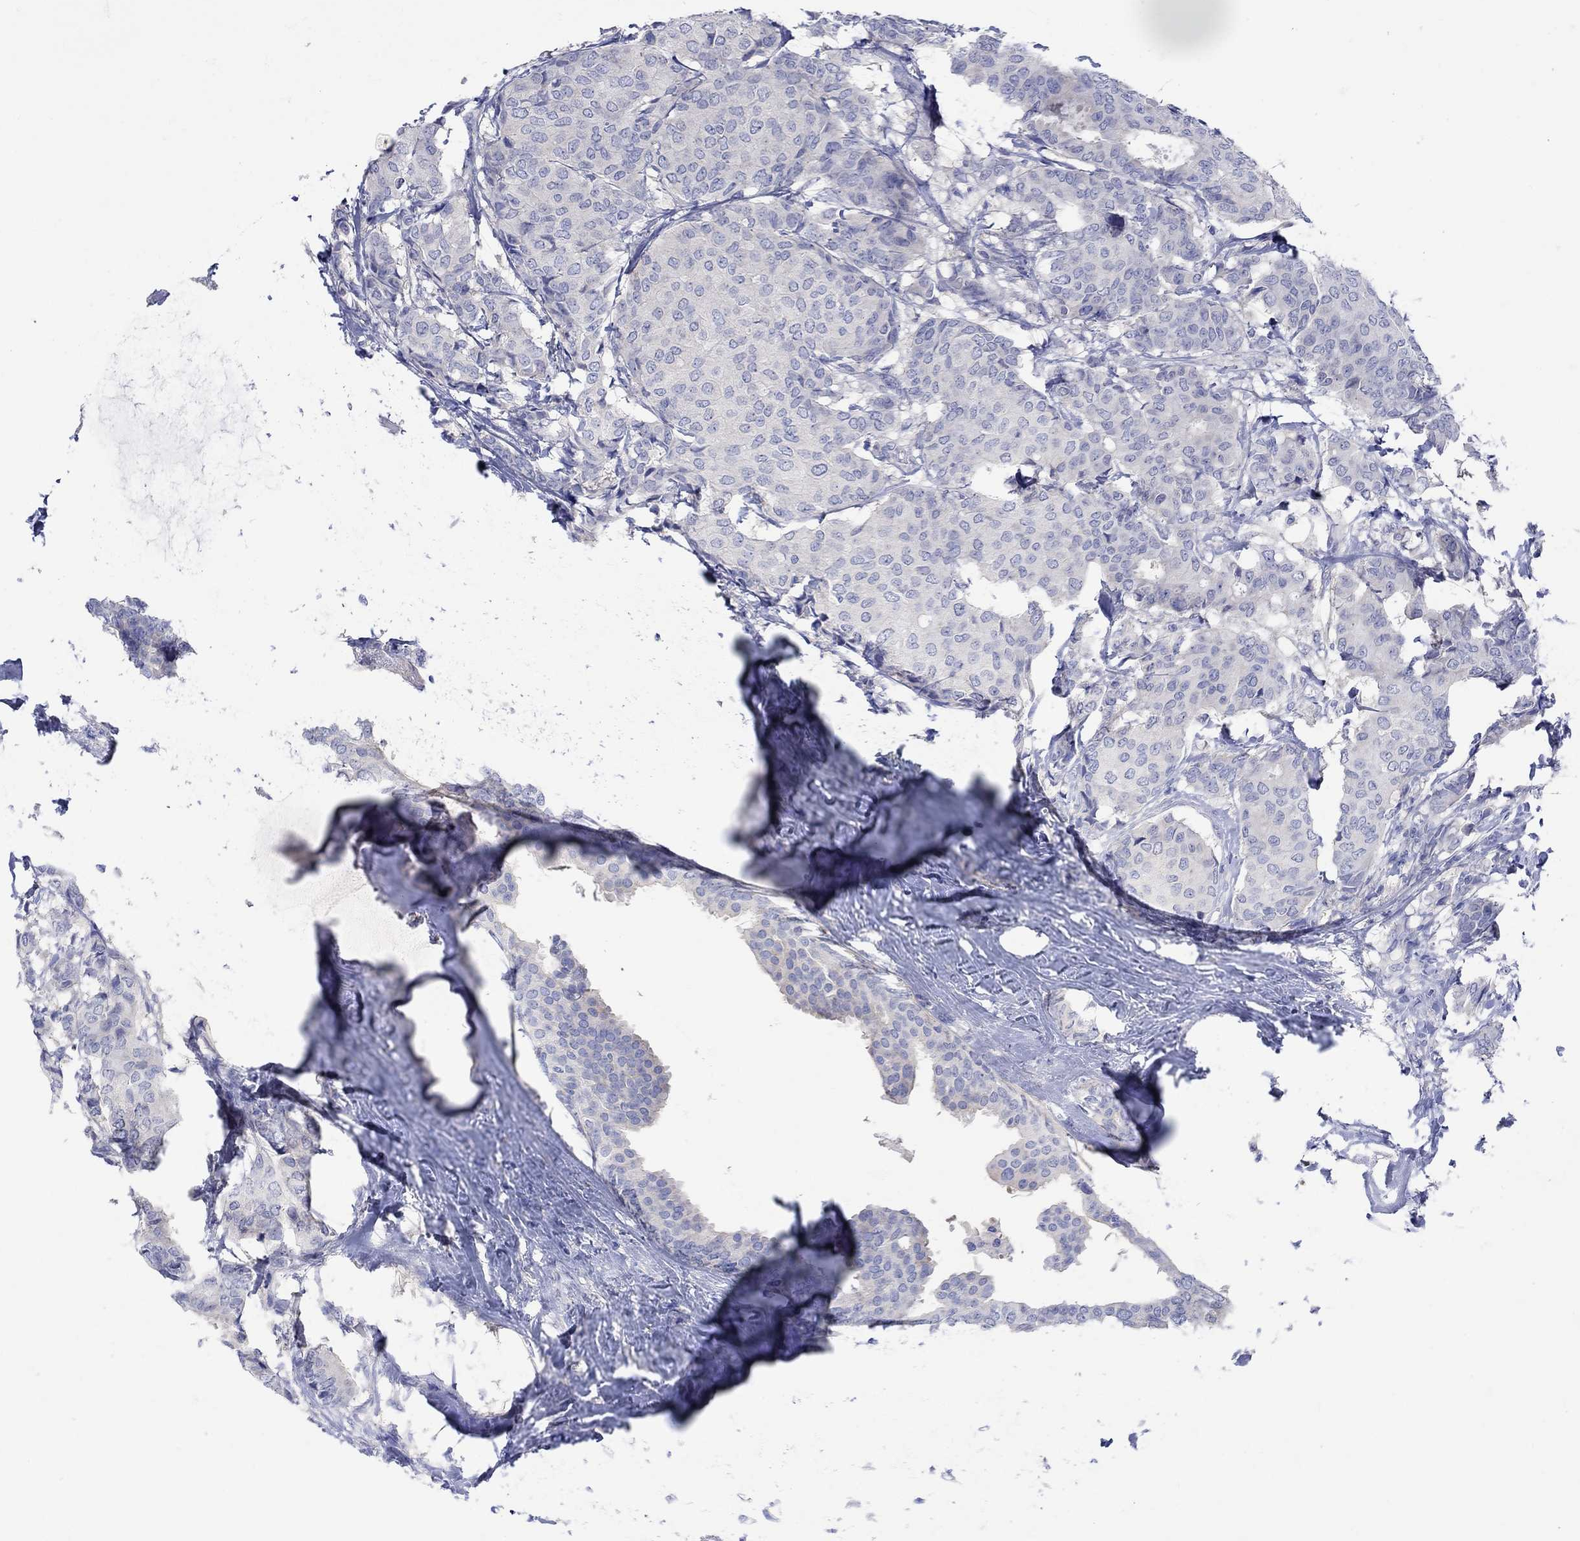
{"staining": {"intensity": "negative", "quantity": "none", "location": "none"}, "tissue": "breast cancer", "cell_type": "Tumor cells", "image_type": "cancer", "snomed": [{"axis": "morphology", "description": "Duct carcinoma"}, {"axis": "topography", "description": "Breast"}], "caption": "A micrograph of human infiltrating ductal carcinoma (breast) is negative for staining in tumor cells. (DAB (3,3'-diaminobenzidine) IHC visualized using brightfield microscopy, high magnification).", "gene": "MSI1", "patient": {"sex": "female", "age": 75}}